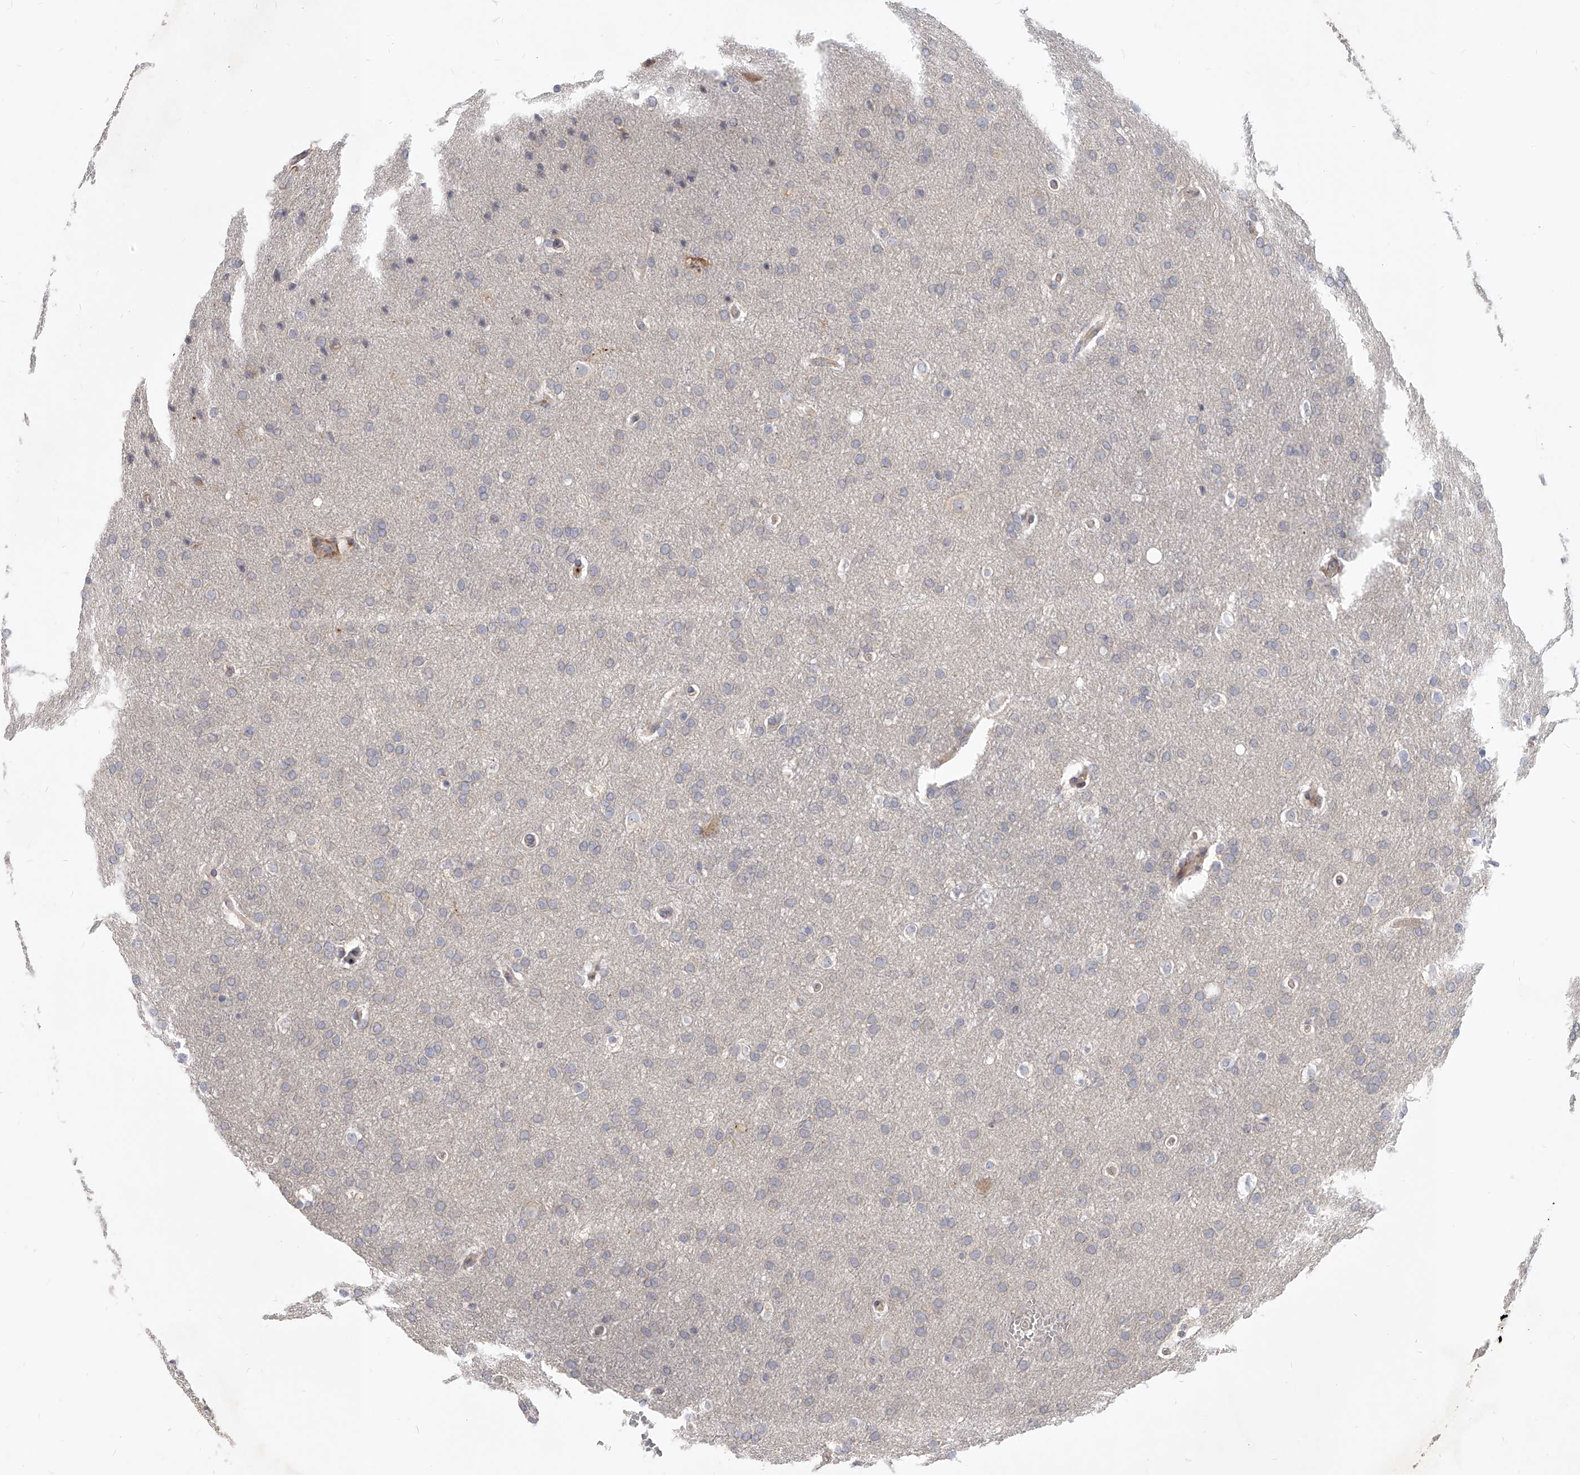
{"staining": {"intensity": "negative", "quantity": "none", "location": "none"}, "tissue": "glioma", "cell_type": "Tumor cells", "image_type": "cancer", "snomed": [{"axis": "morphology", "description": "Glioma, malignant, Low grade"}, {"axis": "topography", "description": "Brain"}], "caption": "Glioma was stained to show a protein in brown. There is no significant positivity in tumor cells.", "gene": "SLC37A1", "patient": {"sex": "female", "age": 37}}